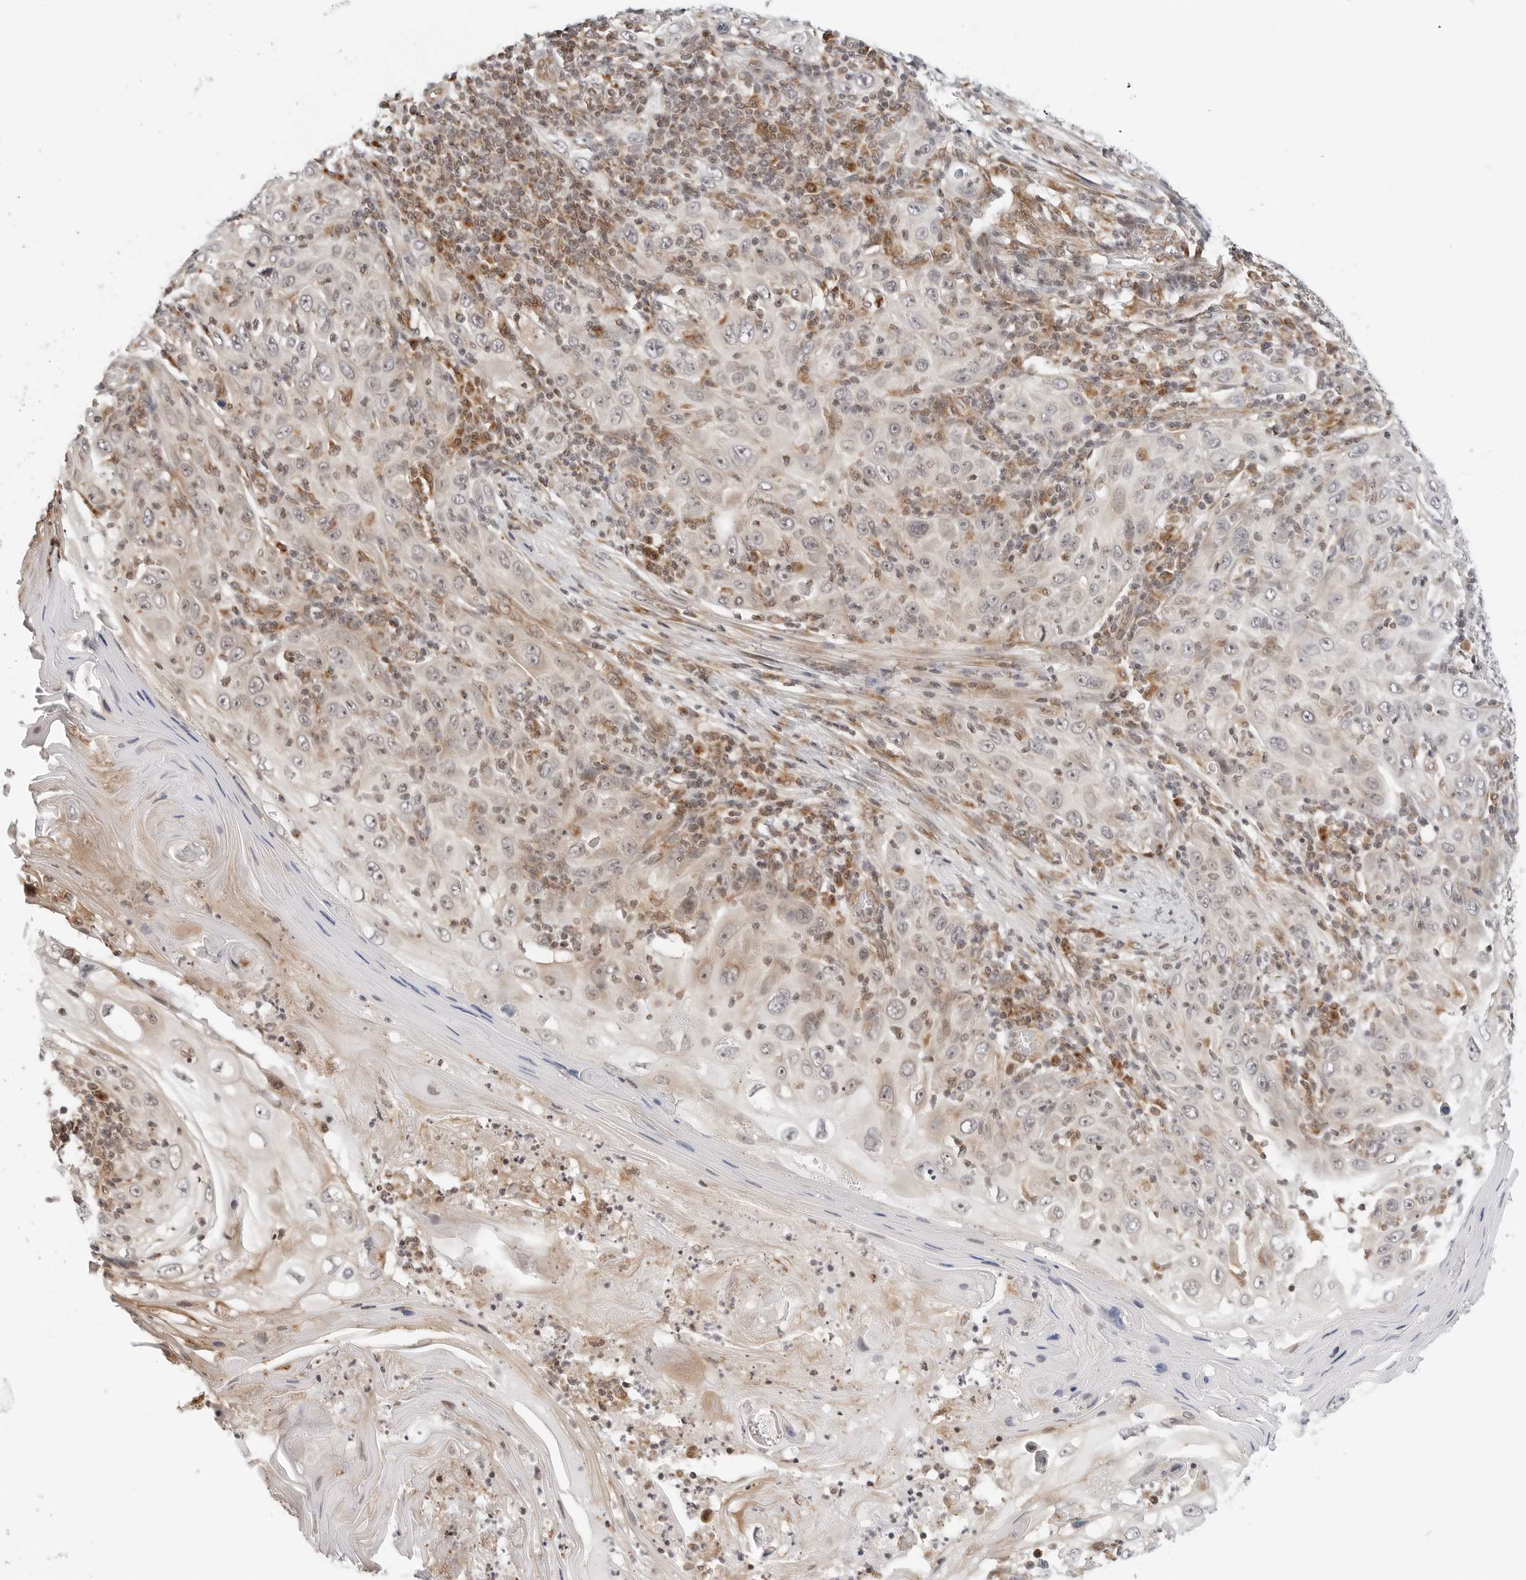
{"staining": {"intensity": "weak", "quantity": "<25%", "location": "cytoplasmic/membranous"}, "tissue": "skin cancer", "cell_type": "Tumor cells", "image_type": "cancer", "snomed": [{"axis": "morphology", "description": "Squamous cell carcinoma, NOS"}, {"axis": "topography", "description": "Skin"}], "caption": "Protein analysis of skin squamous cell carcinoma shows no significant expression in tumor cells.", "gene": "POLR3GL", "patient": {"sex": "female", "age": 88}}